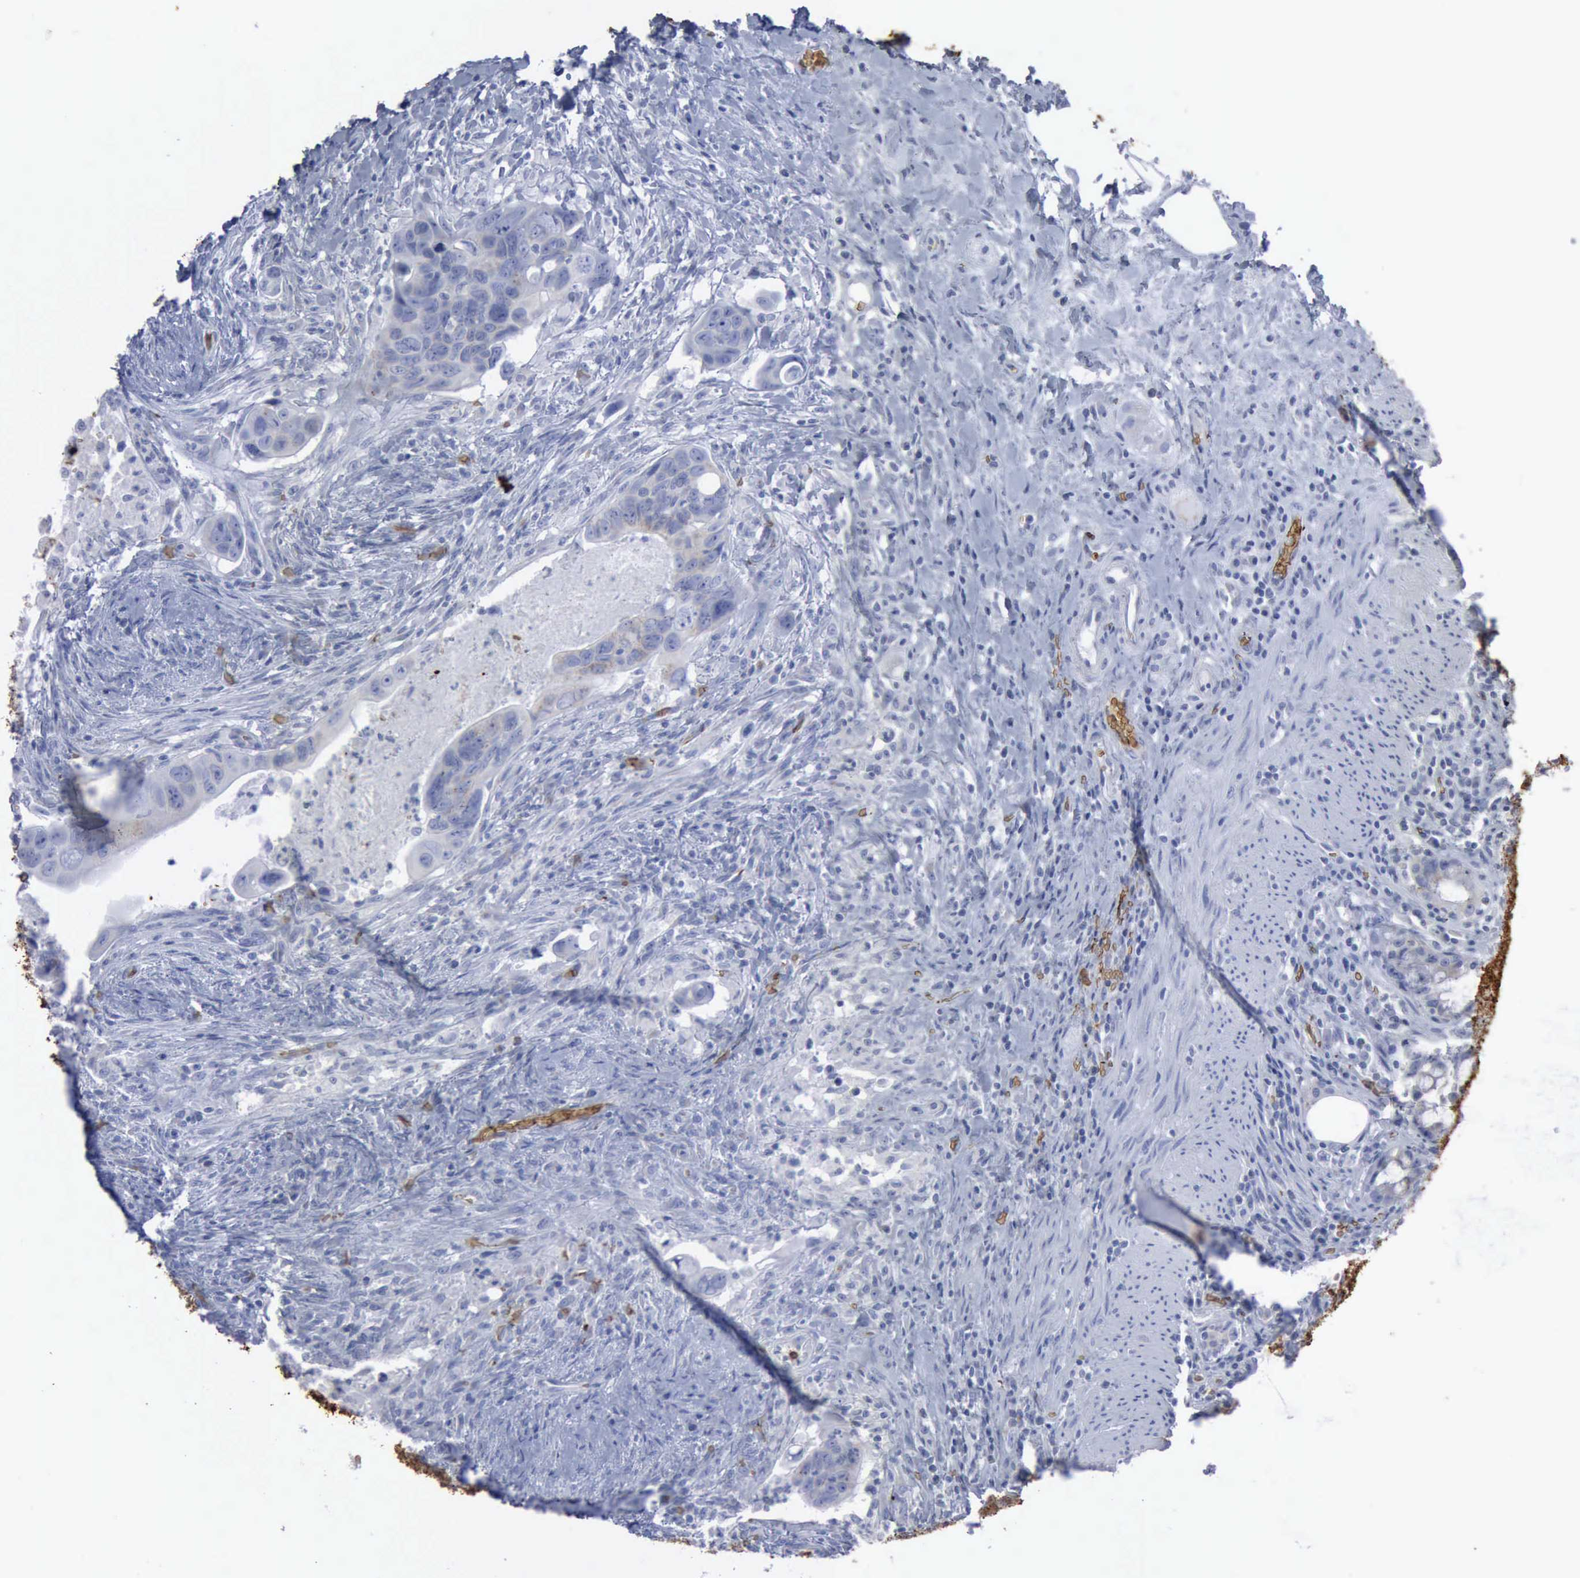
{"staining": {"intensity": "weak", "quantity": "<25%", "location": "cytoplasmic/membranous"}, "tissue": "colorectal cancer", "cell_type": "Tumor cells", "image_type": "cancer", "snomed": [{"axis": "morphology", "description": "Adenocarcinoma, NOS"}, {"axis": "topography", "description": "Rectum"}], "caption": "The histopathology image exhibits no significant expression in tumor cells of adenocarcinoma (colorectal). (Stains: DAB immunohistochemistry (IHC) with hematoxylin counter stain, Microscopy: brightfield microscopy at high magnification).", "gene": "TGFB1", "patient": {"sex": "male", "age": 53}}